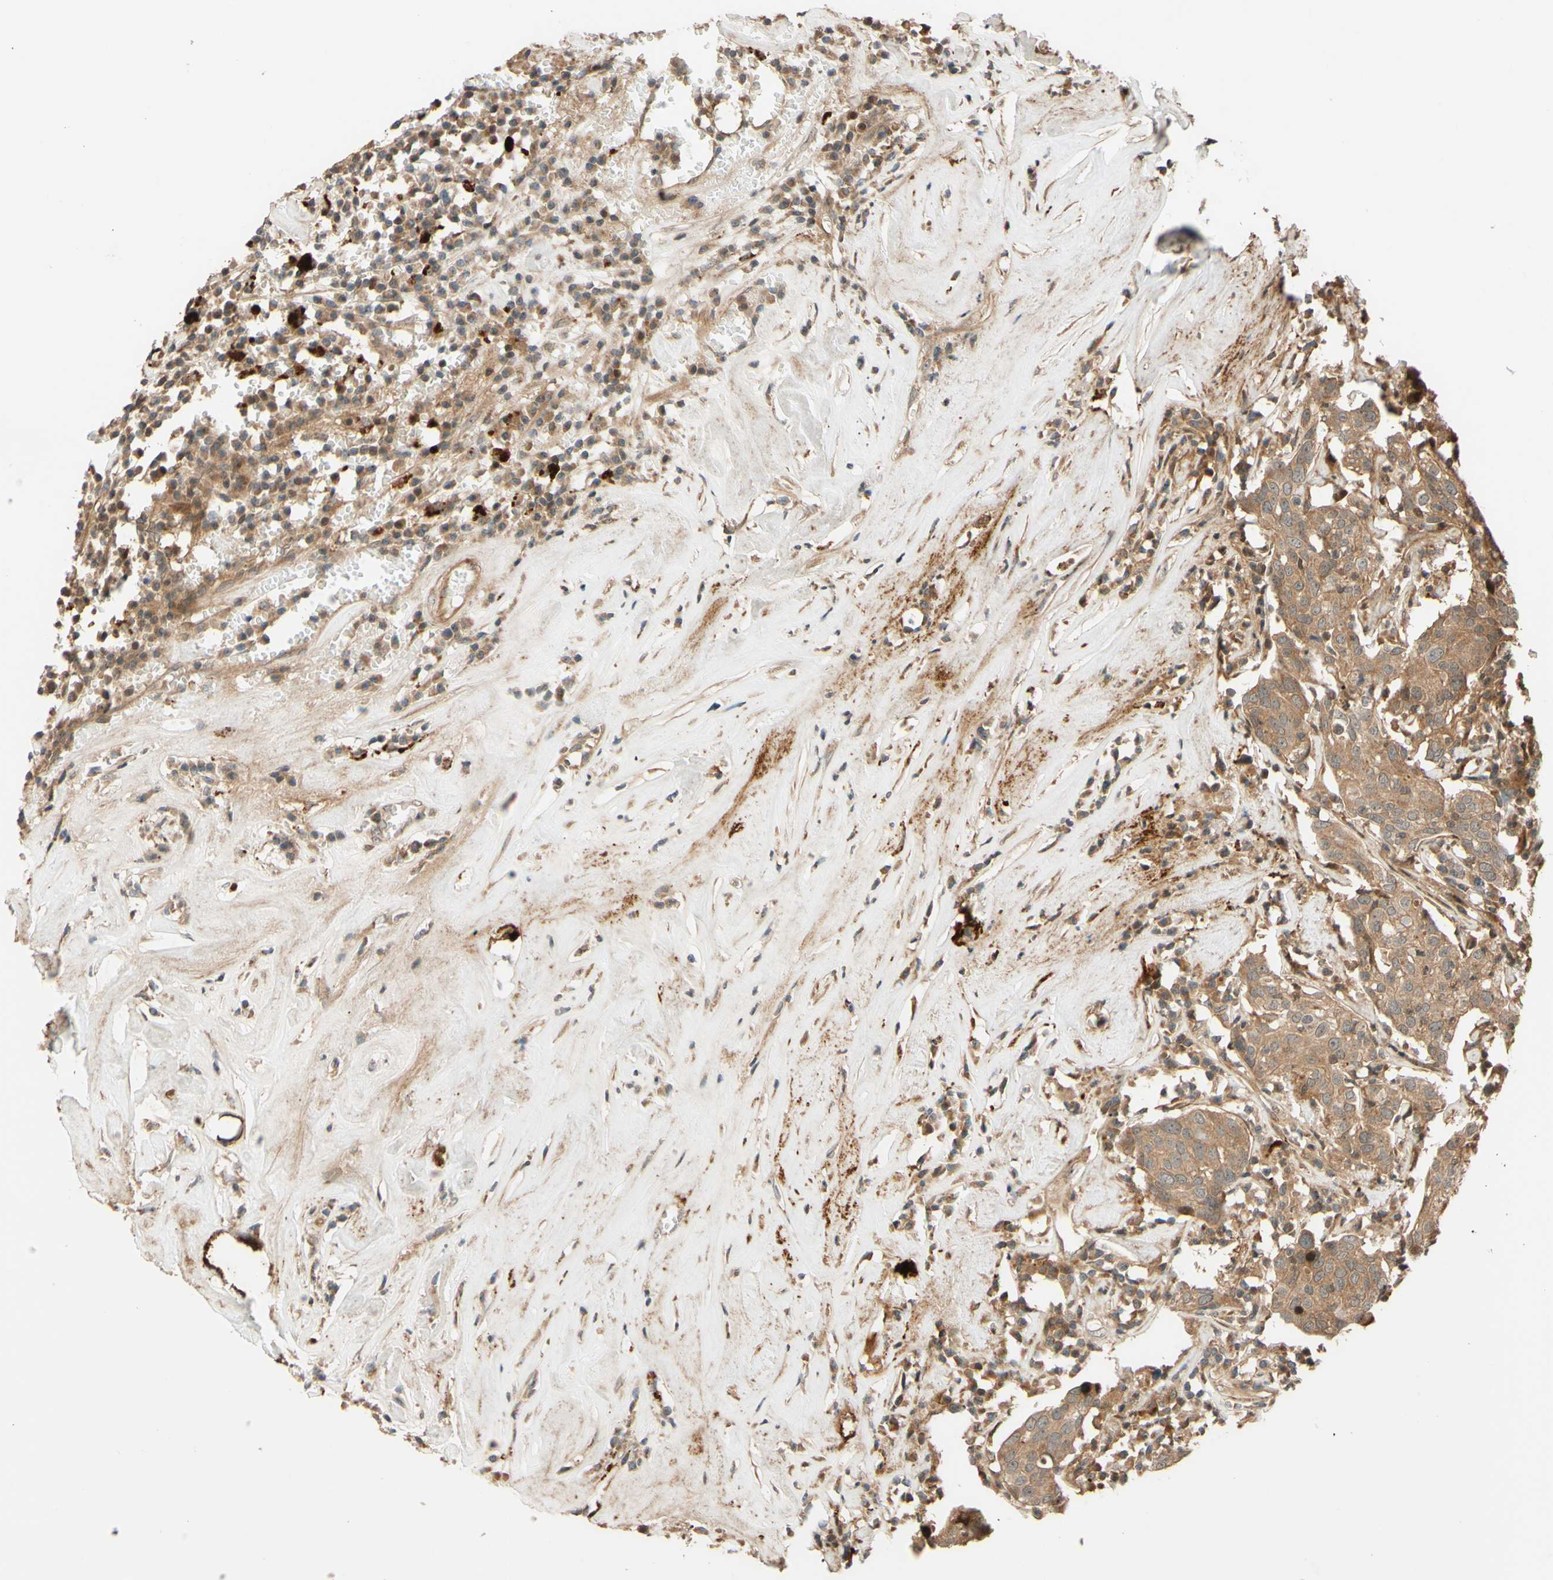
{"staining": {"intensity": "moderate", "quantity": ">75%", "location": "cytoplasmic/membranous"}, "tissue": "head and neck cancer", "cell_type": "Tumor cells", "image_type": "cancer", "snomed": [{"axis": "morphology", "description": "Adenocarcinoma, NOS"}, {"axis": "topography", "description": "Salivary gland"}, {"axis": "topography", "description": "Head-Neck"}], "caption": "Approximately >75% of tumor cells in human head and neck adenocarcinoma demonstrate moderate cytoplasmic/membranous protein staining as visualized by brown immunohistochemical staining.", "gene": "RNF19A", "patient": {"sex": "female", "age": 65}}